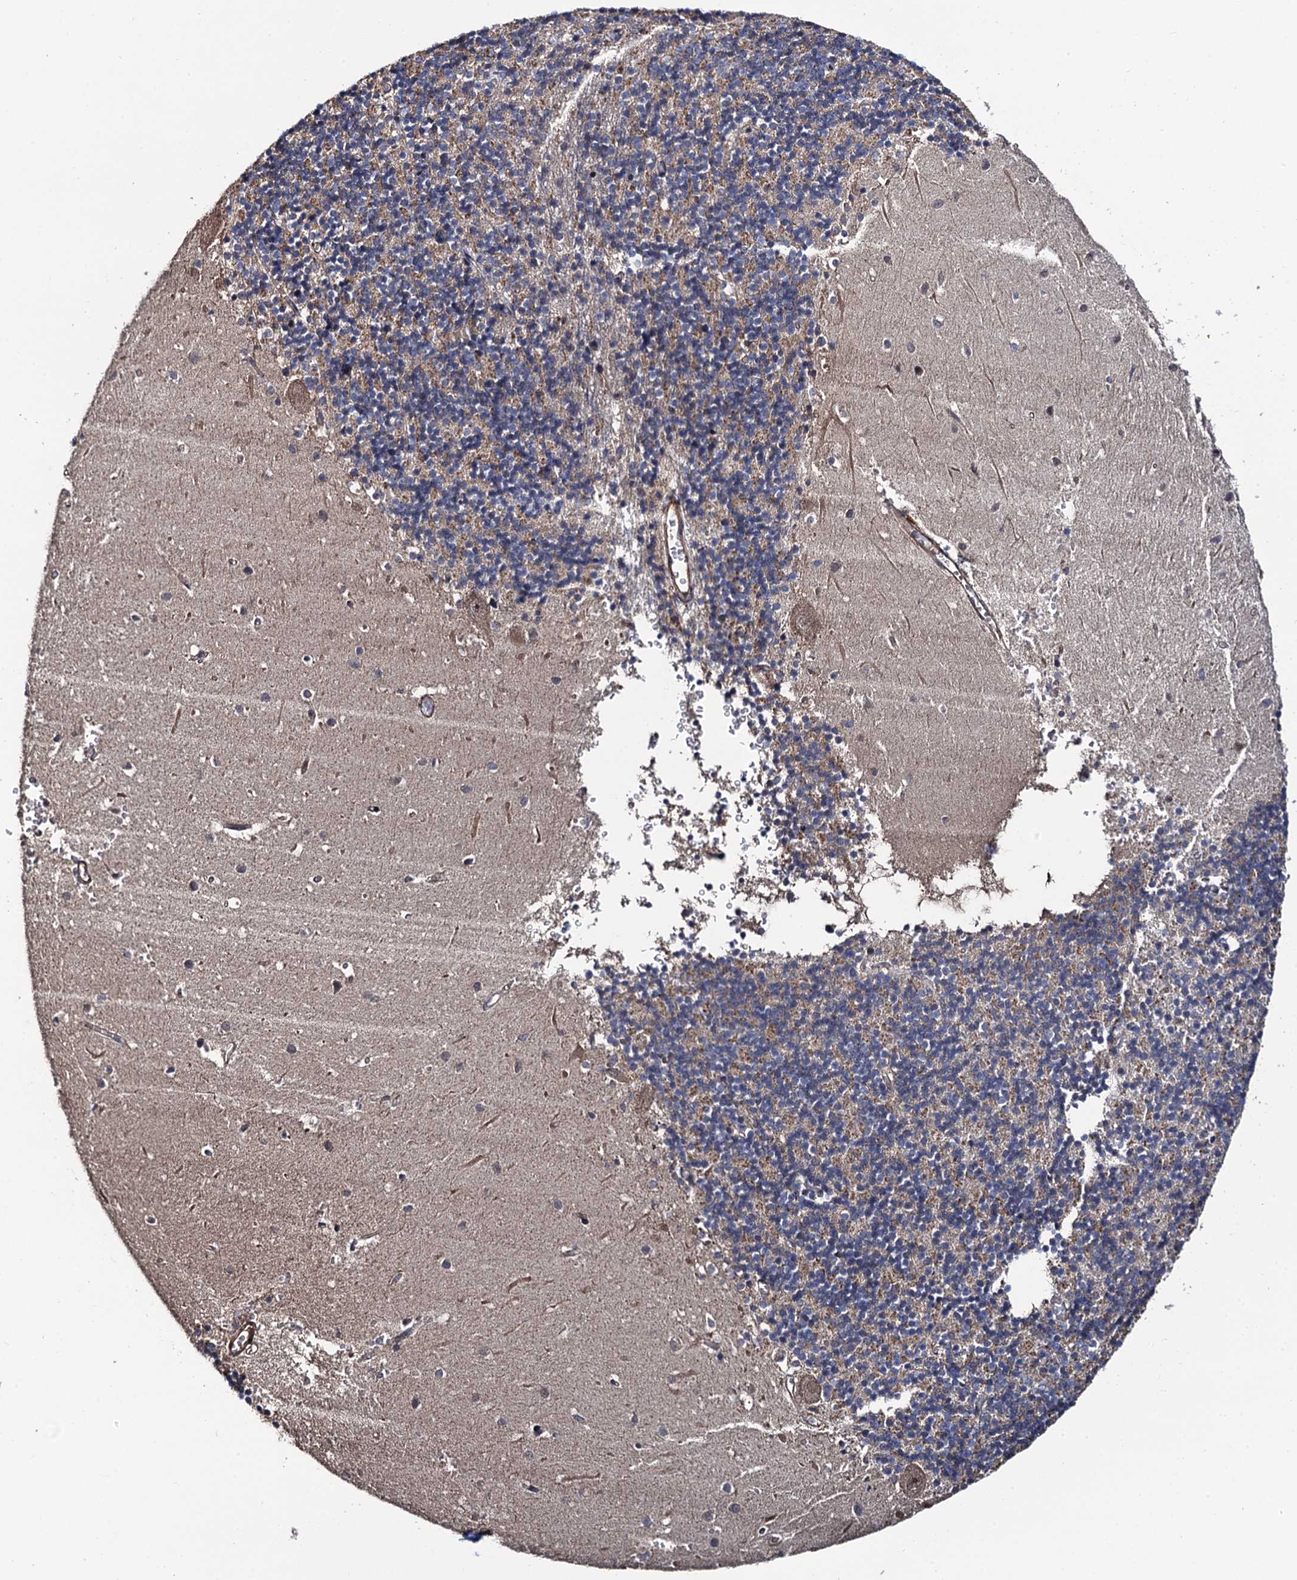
{"staining": {"intensity": "weak", "quantity": "25%-75%", "location": "cytoplasmic/membranous"}, "tissue": "cerebellum", "cell_type": "Cells in granular layer", "image_type": "normal", "snomed": [{"axis": "morphology", "description": "Normal tissue, NOS"}, {"axis": "topography", "description": "Cerebellum"}], "caption": "A high-resolution histopathology image shows immunohistochemistry staining of normal cerebellum, which displays weak cytoplasmic/membranous expression in about 25%-75% of cells in granular layer.", "gene": "FSIP1", "patient": {"sex": "male", "age": 54}}